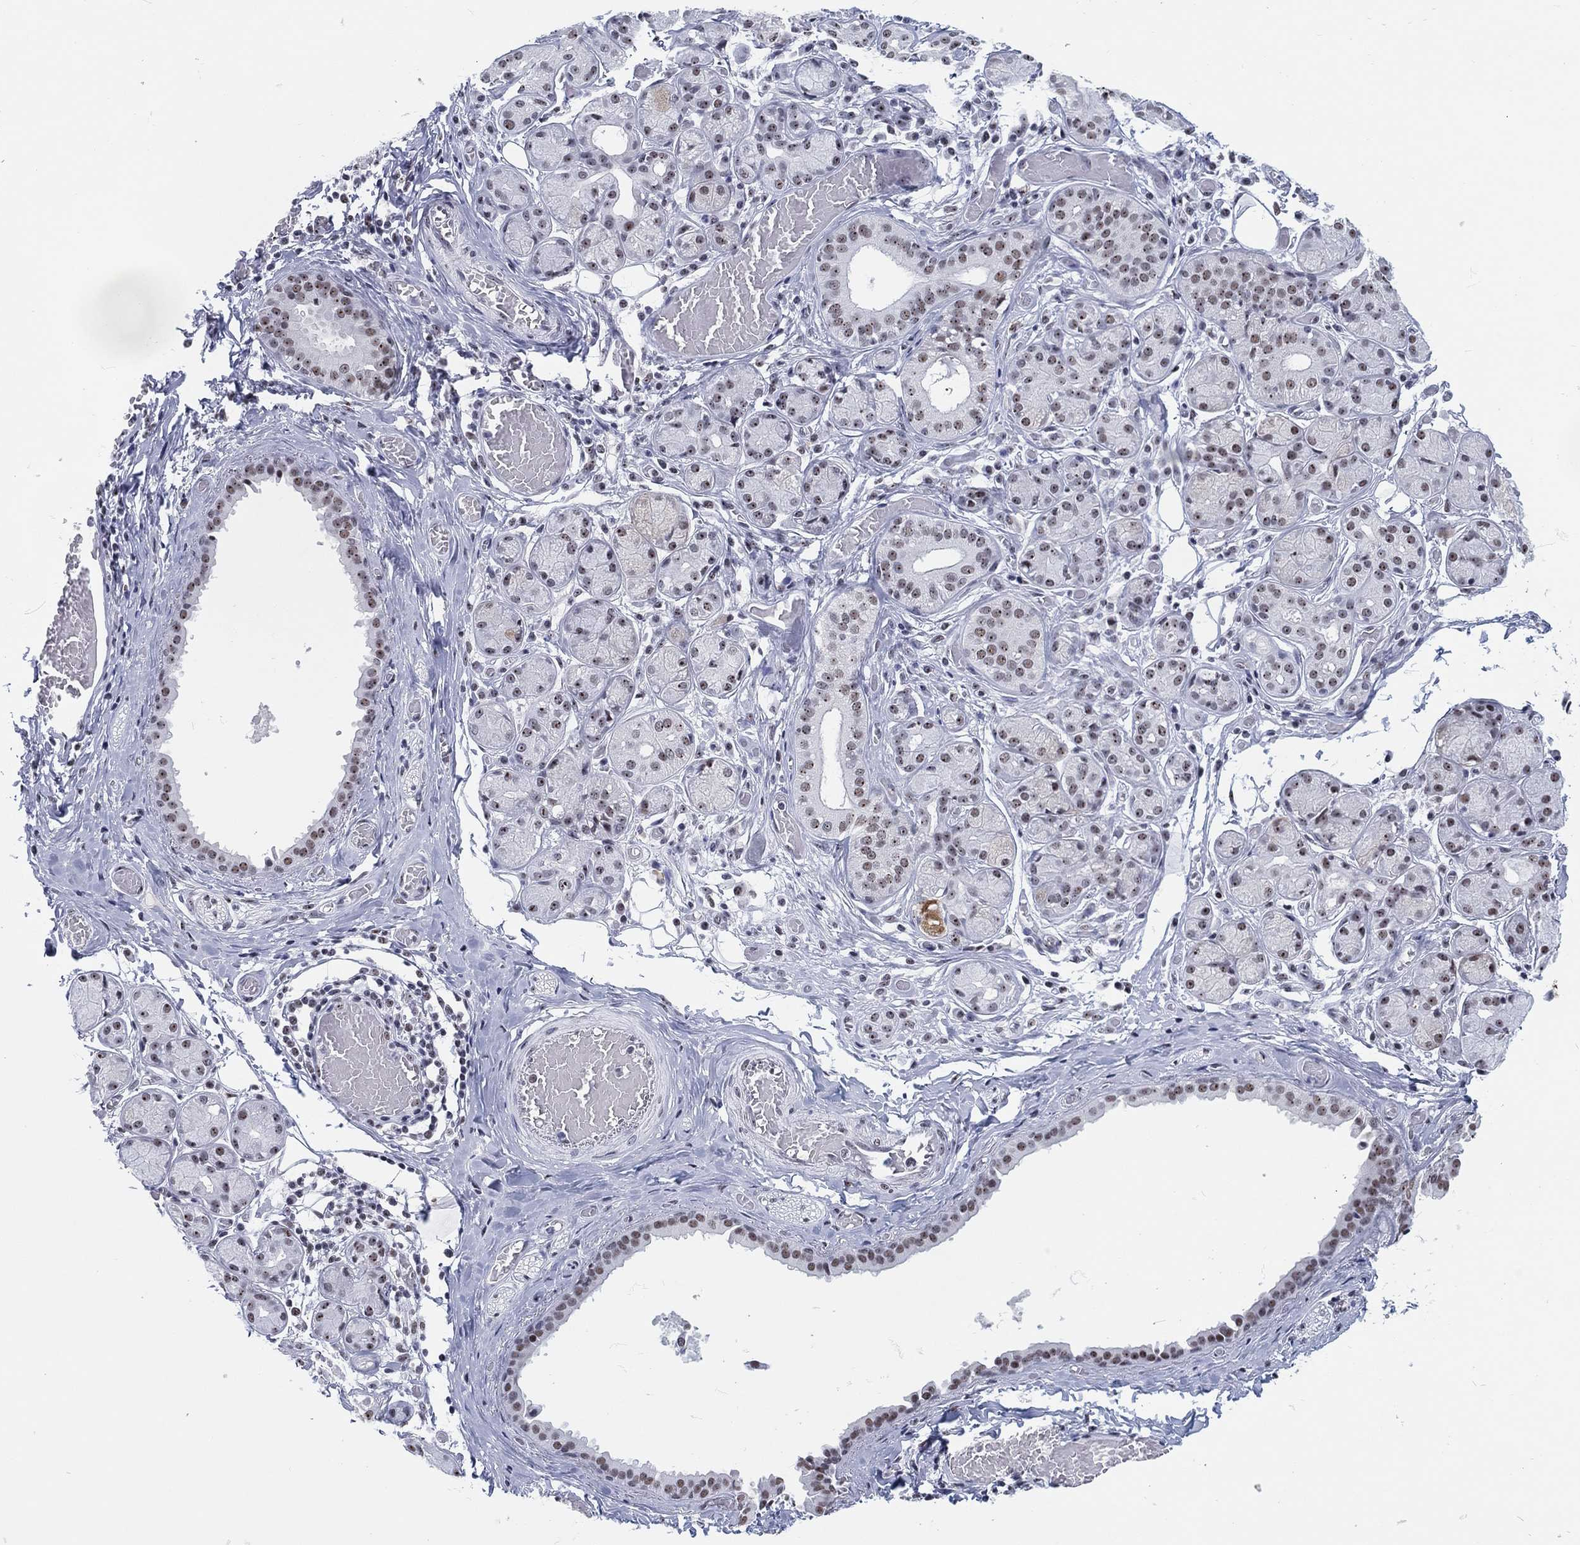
{"staining": {"intensity": "moderate", "quantity": "<25%", "location": "cytoplasmic/membranous,nuclear"}, "tissue": "salivary gland", "cell_type": "Glandular cells", "image_type": "normal", "snomed": [{"axis": "morphology", "description": "Normal tissue, NOS"}, {"axis": "topography", "description": "Salivary gland"}, {"axis": "topography", "description": "Peripheral nerve tissue"}], "caption": "A histopathology image of human salivary gland stained for a protein exhibits moderate cytoplasmic/membranous,nuclear brown staining in glandular cells. (IHC, brightfield microscopy, high magnification).", "gene": "MAPK8IP1", "patient": {"sex": "male", "age": 71}}